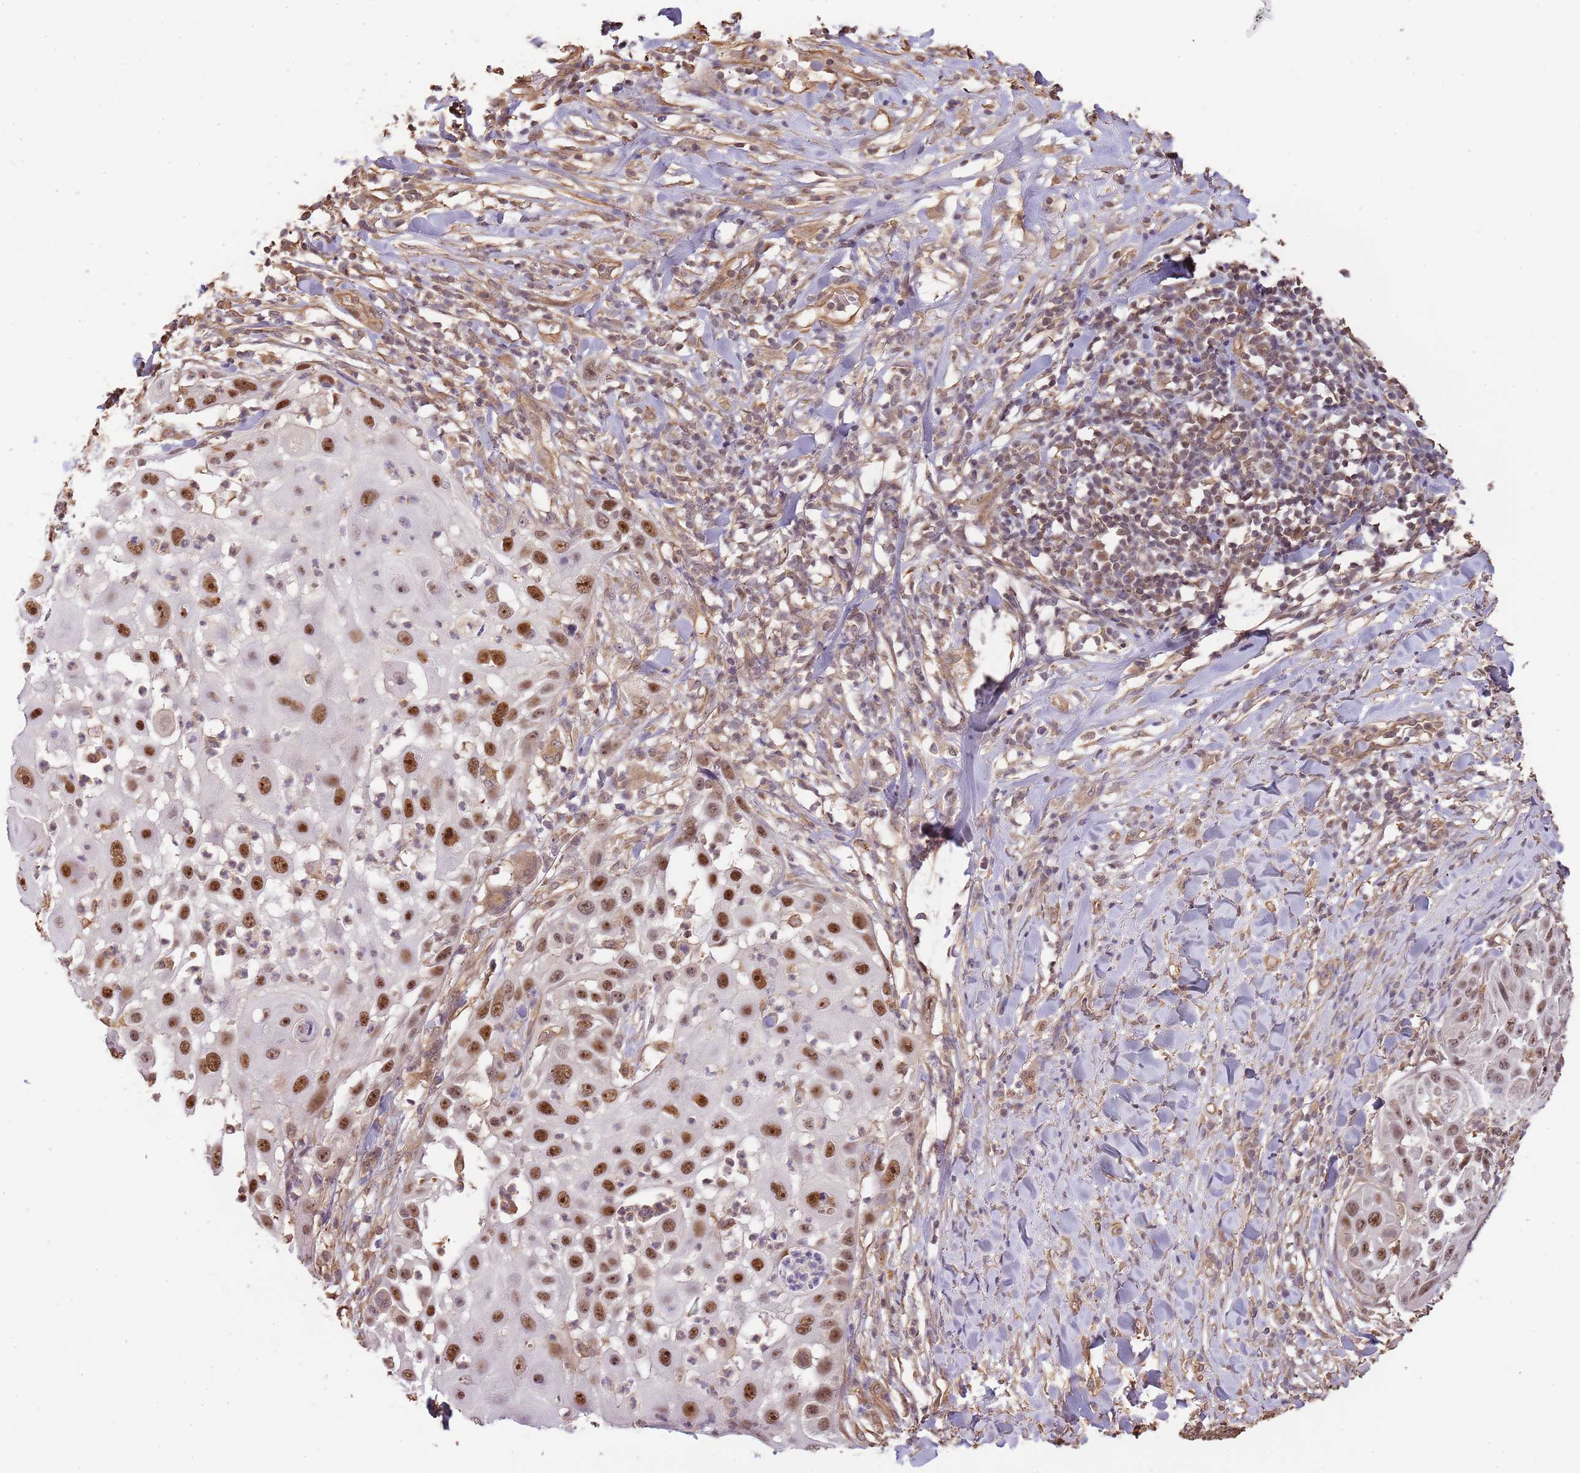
{"staining": {"intensity": "strong", "quantity": ">75%", "location": "nuclear"}, "tissue": "skin cancer", "cell_type": "Tumor cells", "image_type": "cancer", "snomed": [{"axis": "morphology", "description": "Squamous cell carcinoma, NOS"}, {"axis": "topography", "description": "Skin"}], "caption": "High-magnification brightfield microscopy of skin squamous cell carcinoma stained with DAB (3,3'-diaminobenzidine) (brown) and counterstained with hematoxylin (blue). tumor cells exhibit strong nuclear positivity is present in approximately>75% of cells.", "gene": "SURF2", "patient": {"sex": "female", "age": 44}}